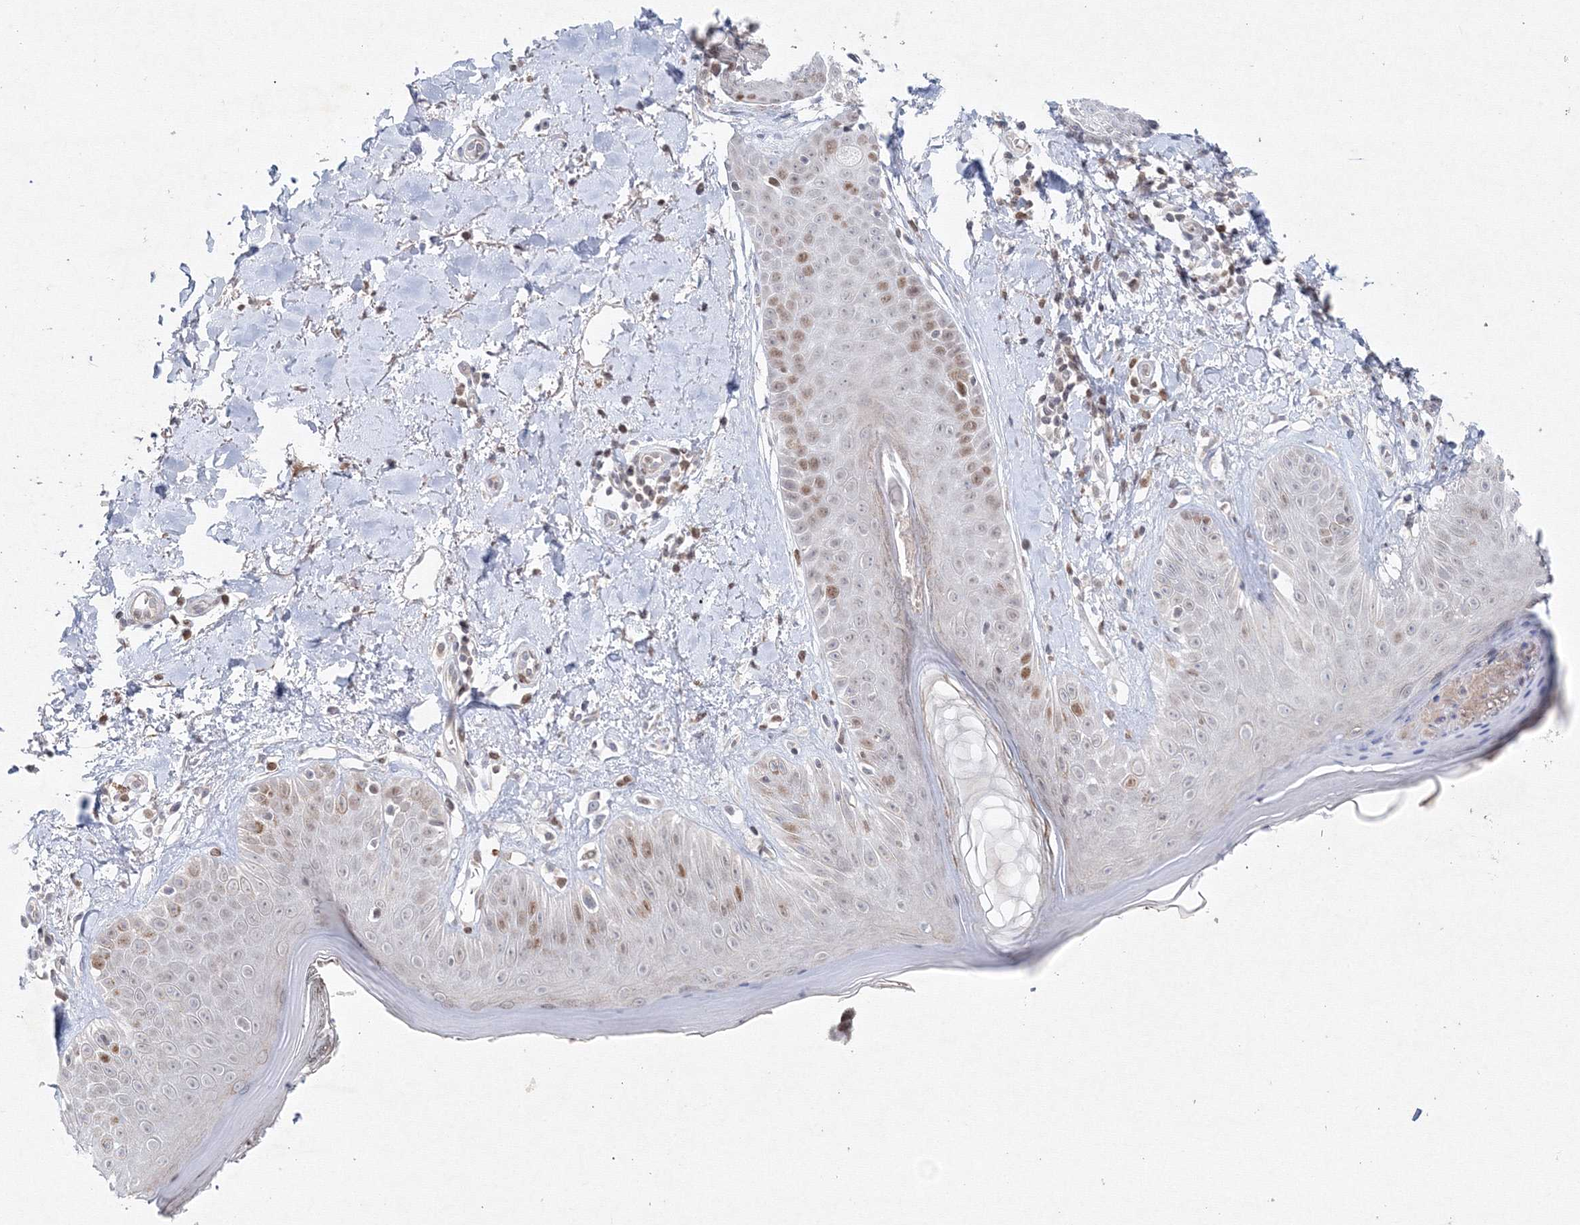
{"staining": {"intensity": "negative", "quantity": "none", "location": "none"}, "tissue": "skin", "cell_type": "Fibroblasts", "image_type": "normal", "snomed": [{"axis": "morphology", "description": "Normal tissue, NOS"}, {"axis": "topography", "description": "Skin"}], "caption": "Immunohistochemistry (IHC) micrograph of normal skin stained for a protein (brown), which displays no staining in fibroblasts. (Brightfield microscopy of DAB immunohistochemistry at high magnification).", "gene": "KIF4A", "patient": {"sex": "female", "age": 64}}